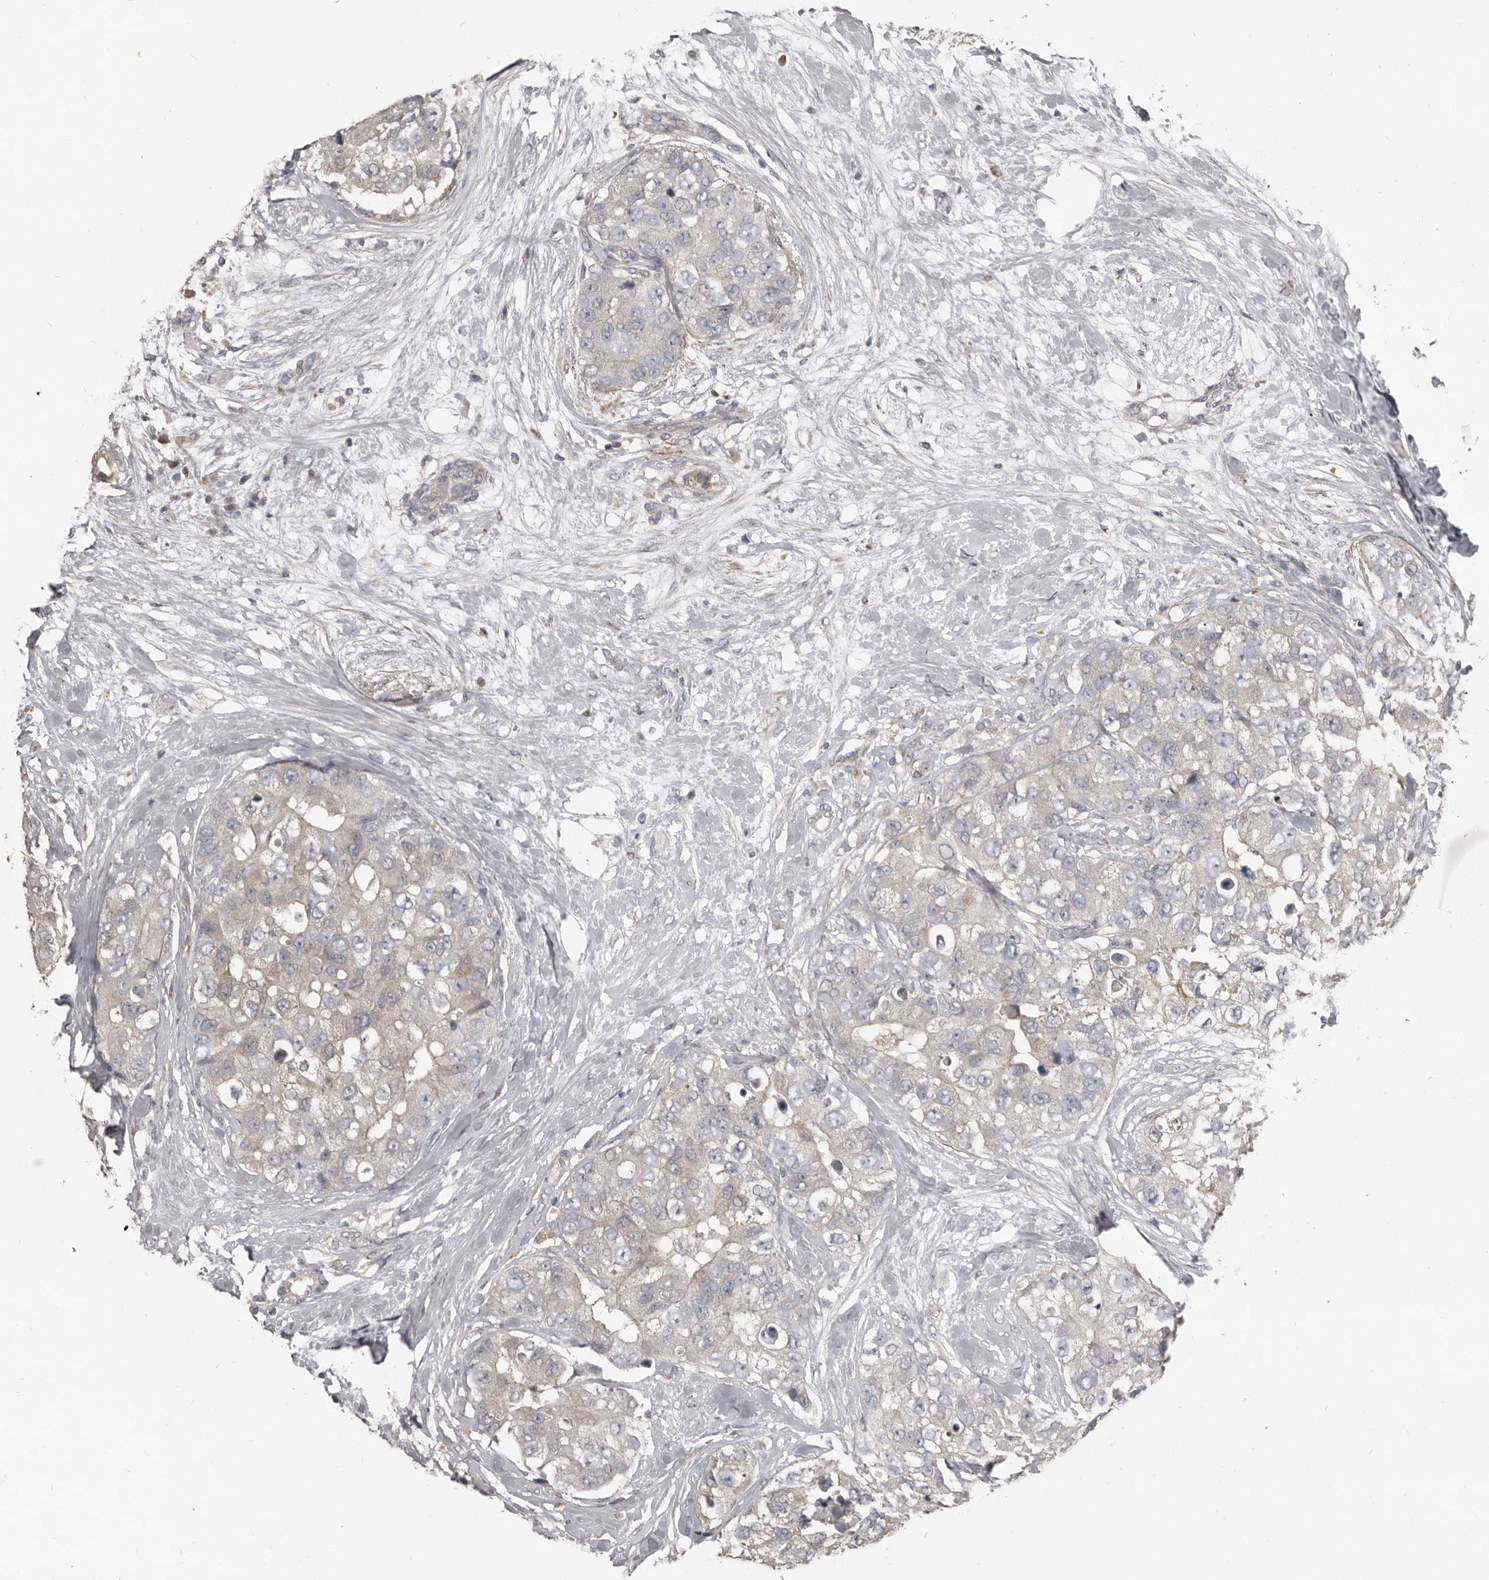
{"staining": {"intensity": "weak", "quantity": "<25%", "location": "cytoplasmic/membranous"}, "tissue": "breast cancer", "cell_type": "Tumor cells", "image_type": "cancer", "snomed": [{"axis": "morphology", "description": "Duct carcinoma"}, {"axis": "topography", "description": "Breast"}], "caption": "IHC of breast cancer reveals no staining in tumor cells.", "gene": "KCNJ8", "patient": {"sex": "female", "age": 62}}